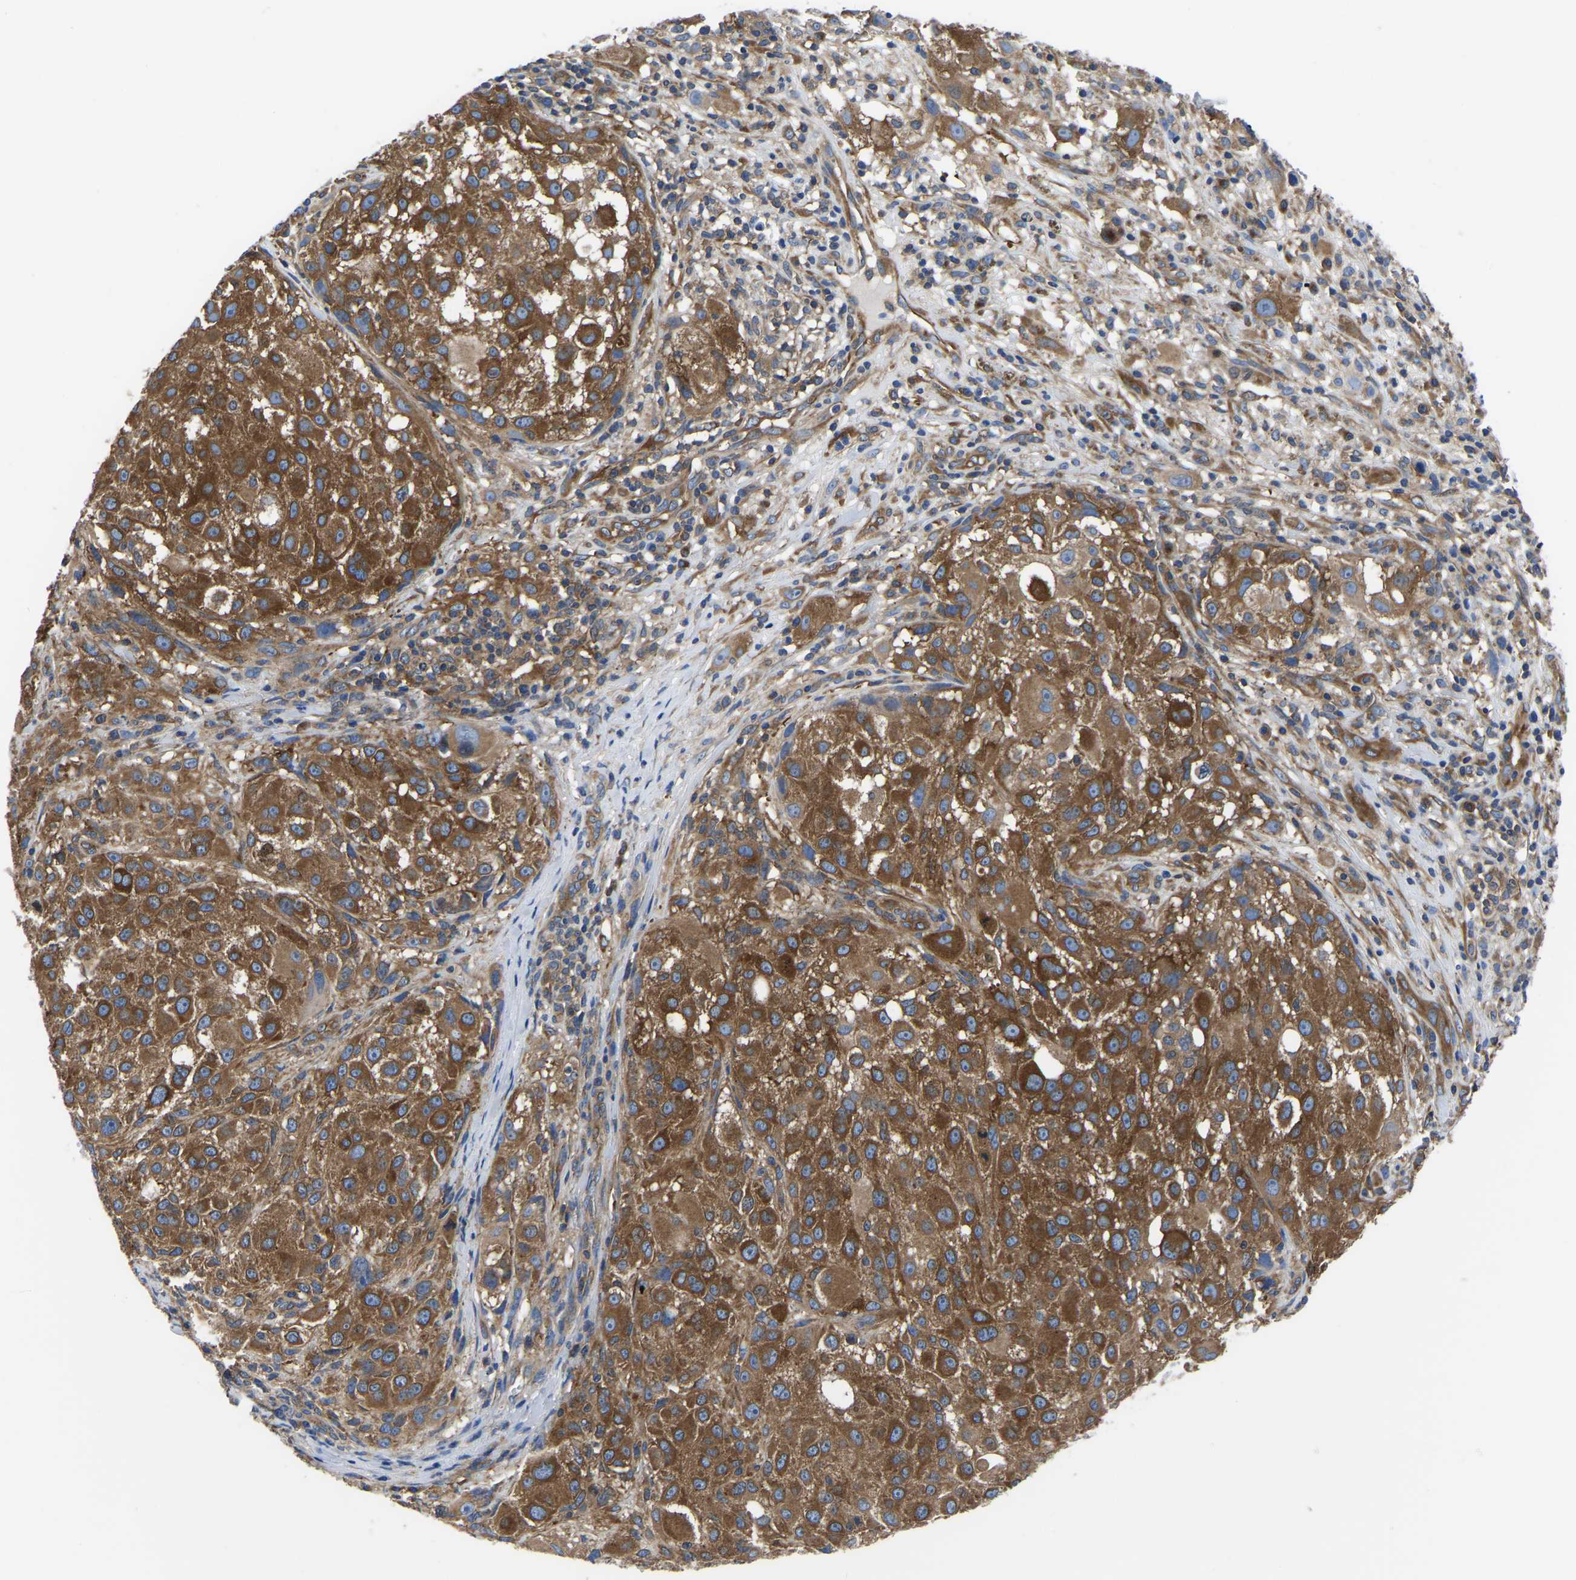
{"staining": {"intensity": "moderate", "quantity": ">75%", "location": "cytoplasmic/membranous"}, "tissue": "melanoma", "cell_type": "Tumor cells", "image_type": "cancer", "snomed": [{"axis": "morphology", "description": "Necrosis, NOS"}, {"axis": "morphology", "description": "Malignant melanoma, NOS"}, {"axis": "topography", "description": "Skin"}], "caption": "IHC of human melanoma exhibits medium levels of moderate cytoplasmic/membranous positivity in approximately >75% of tumor cells.", "gene": "TFG", "patient": {"sex": "female", "age": 87}}